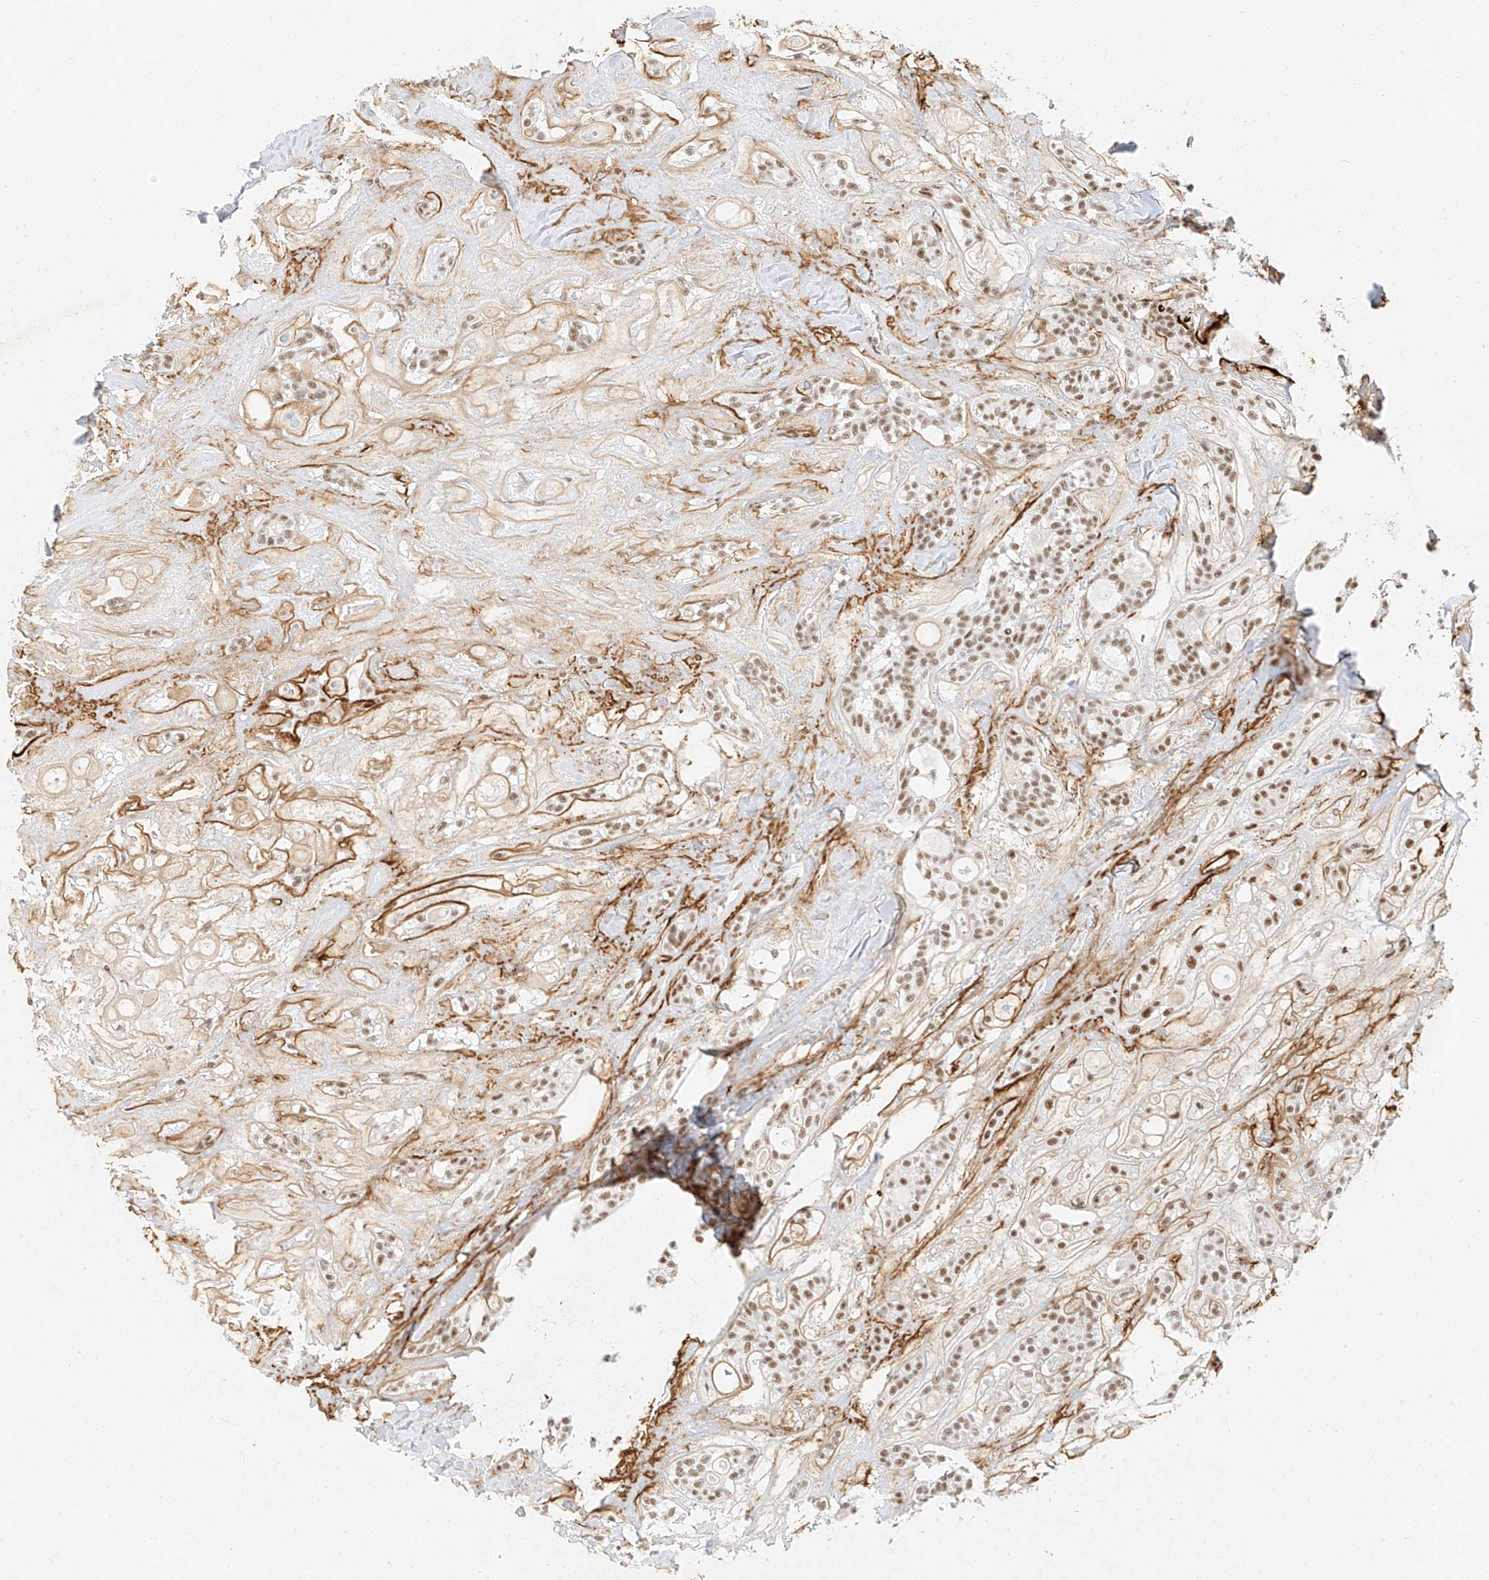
{"staining": {"intensity": "moderate", "quantity": ">75%", "location": "nuclear"}, "tissue": "head and neck cancer", "cell_type": "Tumor cells", "image_type": "cancer", "snomed": [{"axis": "morphology", "description": "Adenocarcinoma, NOS"}, {"axis": "topography", "description": "Head-Neck"}], "caption": "The micrograph displays immunohistochemical staining of head and neck cancer. There is moderate nuclear expression is present in about >75% of tumor cells.", "gene": "CXorf58", "patient": {"sex": "male", "age": 66}}